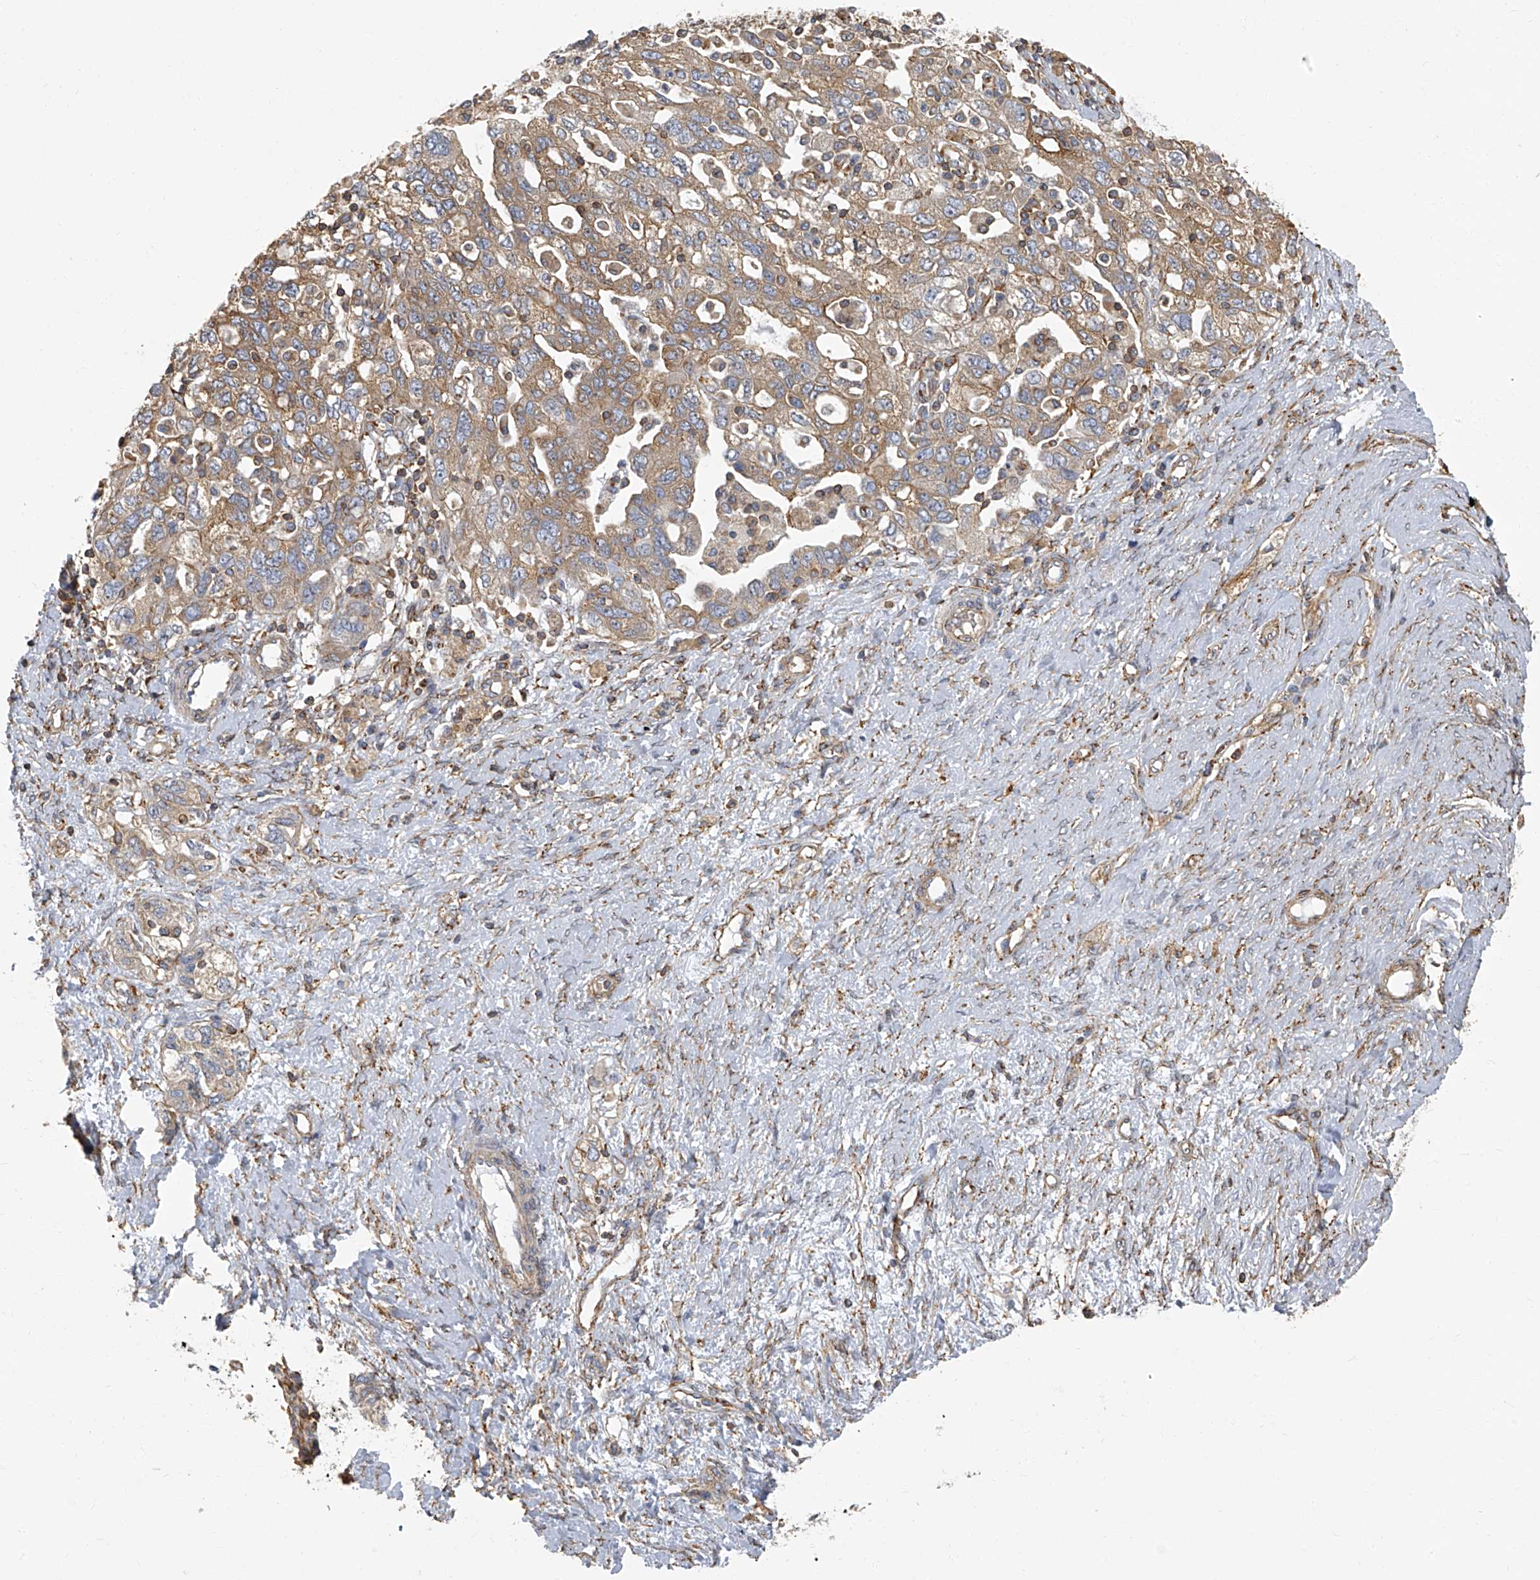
{"staining": {"intensity": "moderate", "quantity": ">75%", "location": "cytoplasmic/membranous"}, "tissue": "ovarian cancer", "cell_type": "Tumor cells", "image_type": "cancer", "snomed": [{"axis": "morphology", "description": "Carcinoma, NOS"}, {"axis": "morphology", "description": "Cystadenocarcinoma, serous, NOS"}, {"axis": "topography", "description": "Ovary"}], "caption": "Carcinoma (ovarian) stained with a brown dye demonstrates moderate cytoplasmic/membranous positive expression in approximately >75% of tumor cells.", "gene": "SEPTIN7", "patient": {"sex": "female", "age": 69}}